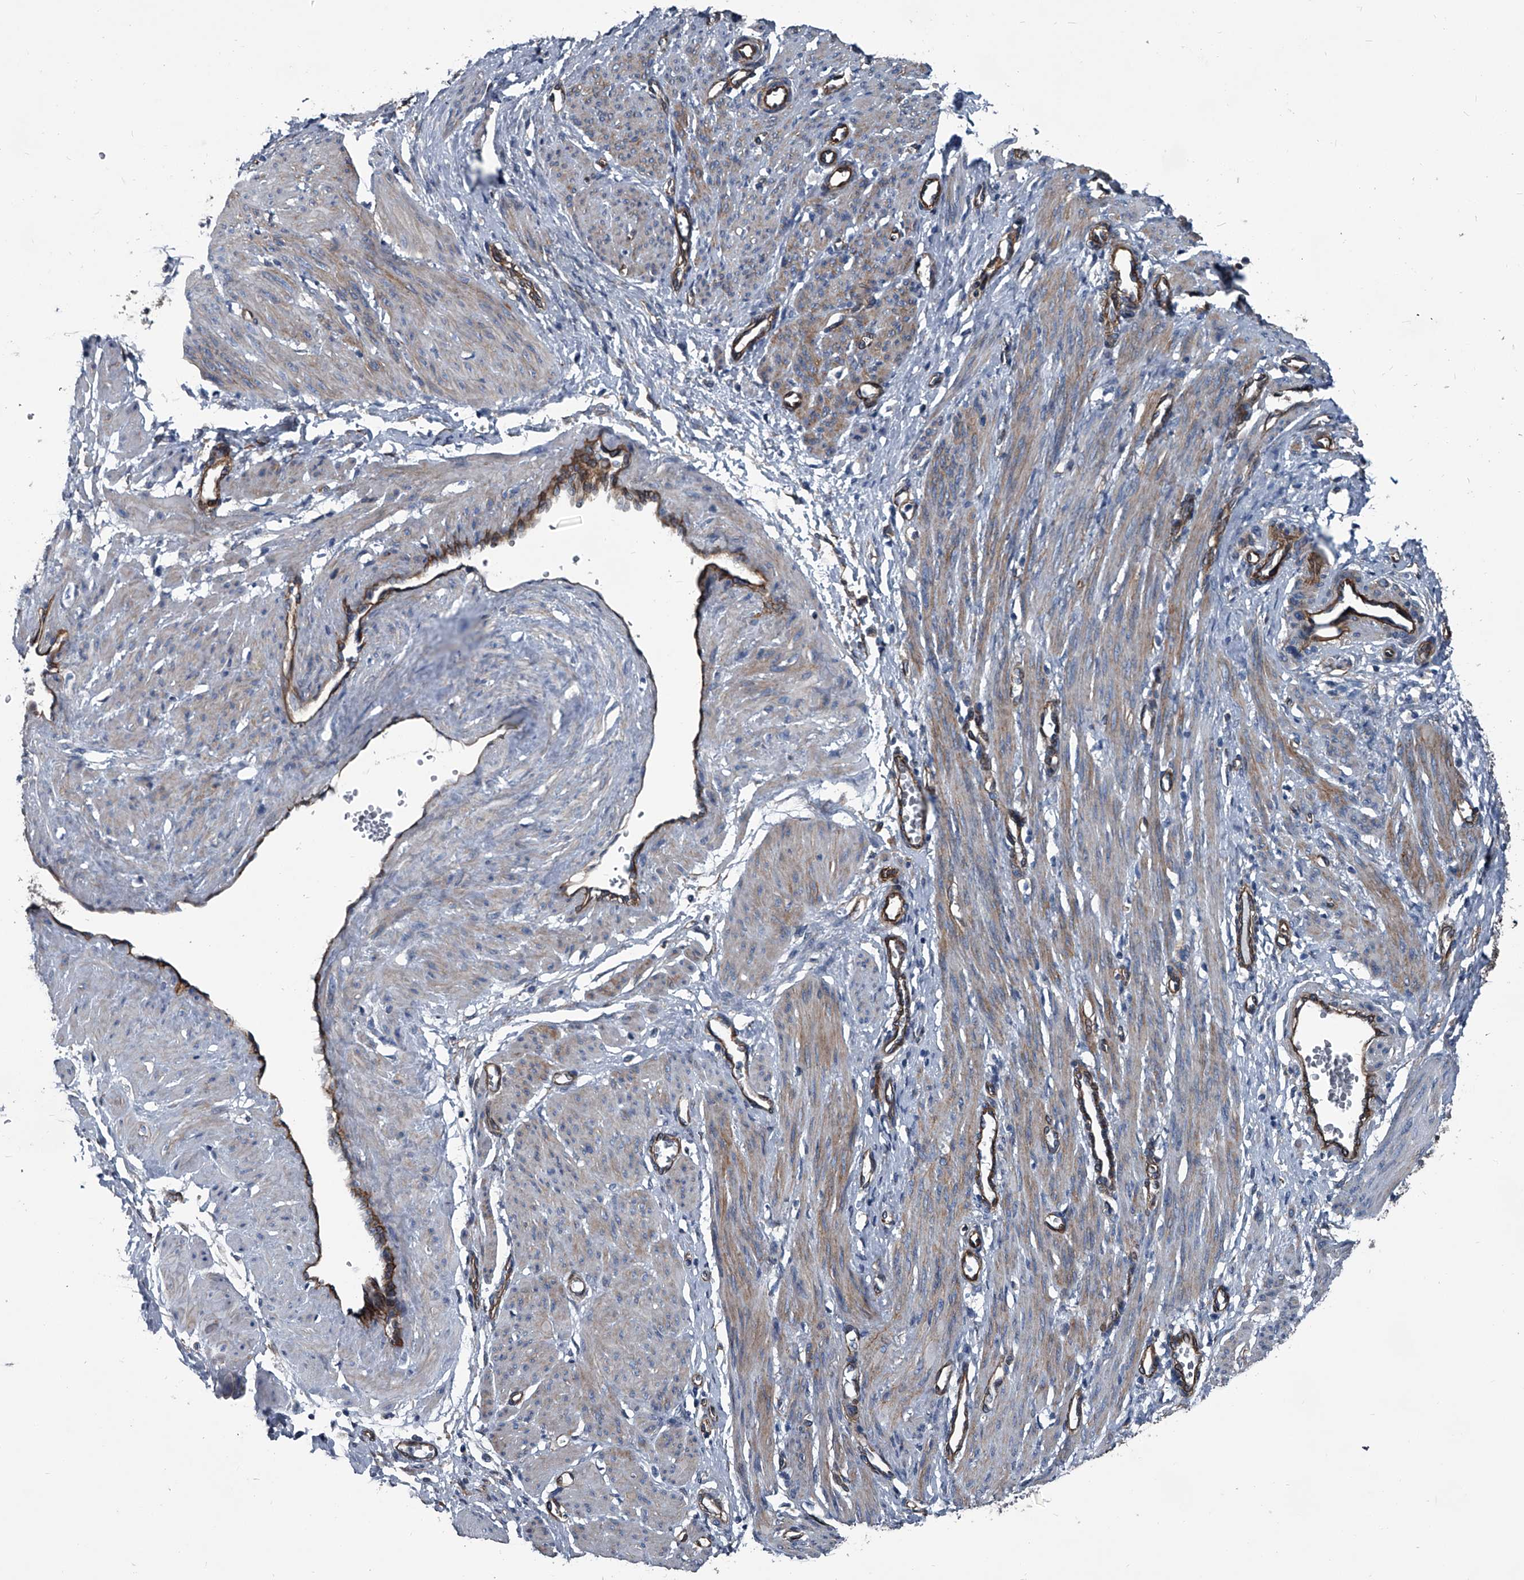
{"staining": {"intensity": "moderate", "quantity": "<25%", "location": "cytoplasmic/membranous"}, "tissue": "smooth muscle", "cell_type": "Smooth muscle cells", "image_type": "normal", "snomed": [{"axis": "morphology", "description": "Normal tissue, NOS"}, {"axis": "topography", "description": "Endometrium"}], "caption": "IHC micrograph of benign smooth muscle stained for a protein (brown), which shows low levels of moderate cytoplasmic/membranous expression in approximately <25% of smooth muscle cells.", "gene": "PLEC", "patient": {"sex": "female", "age": 33}}